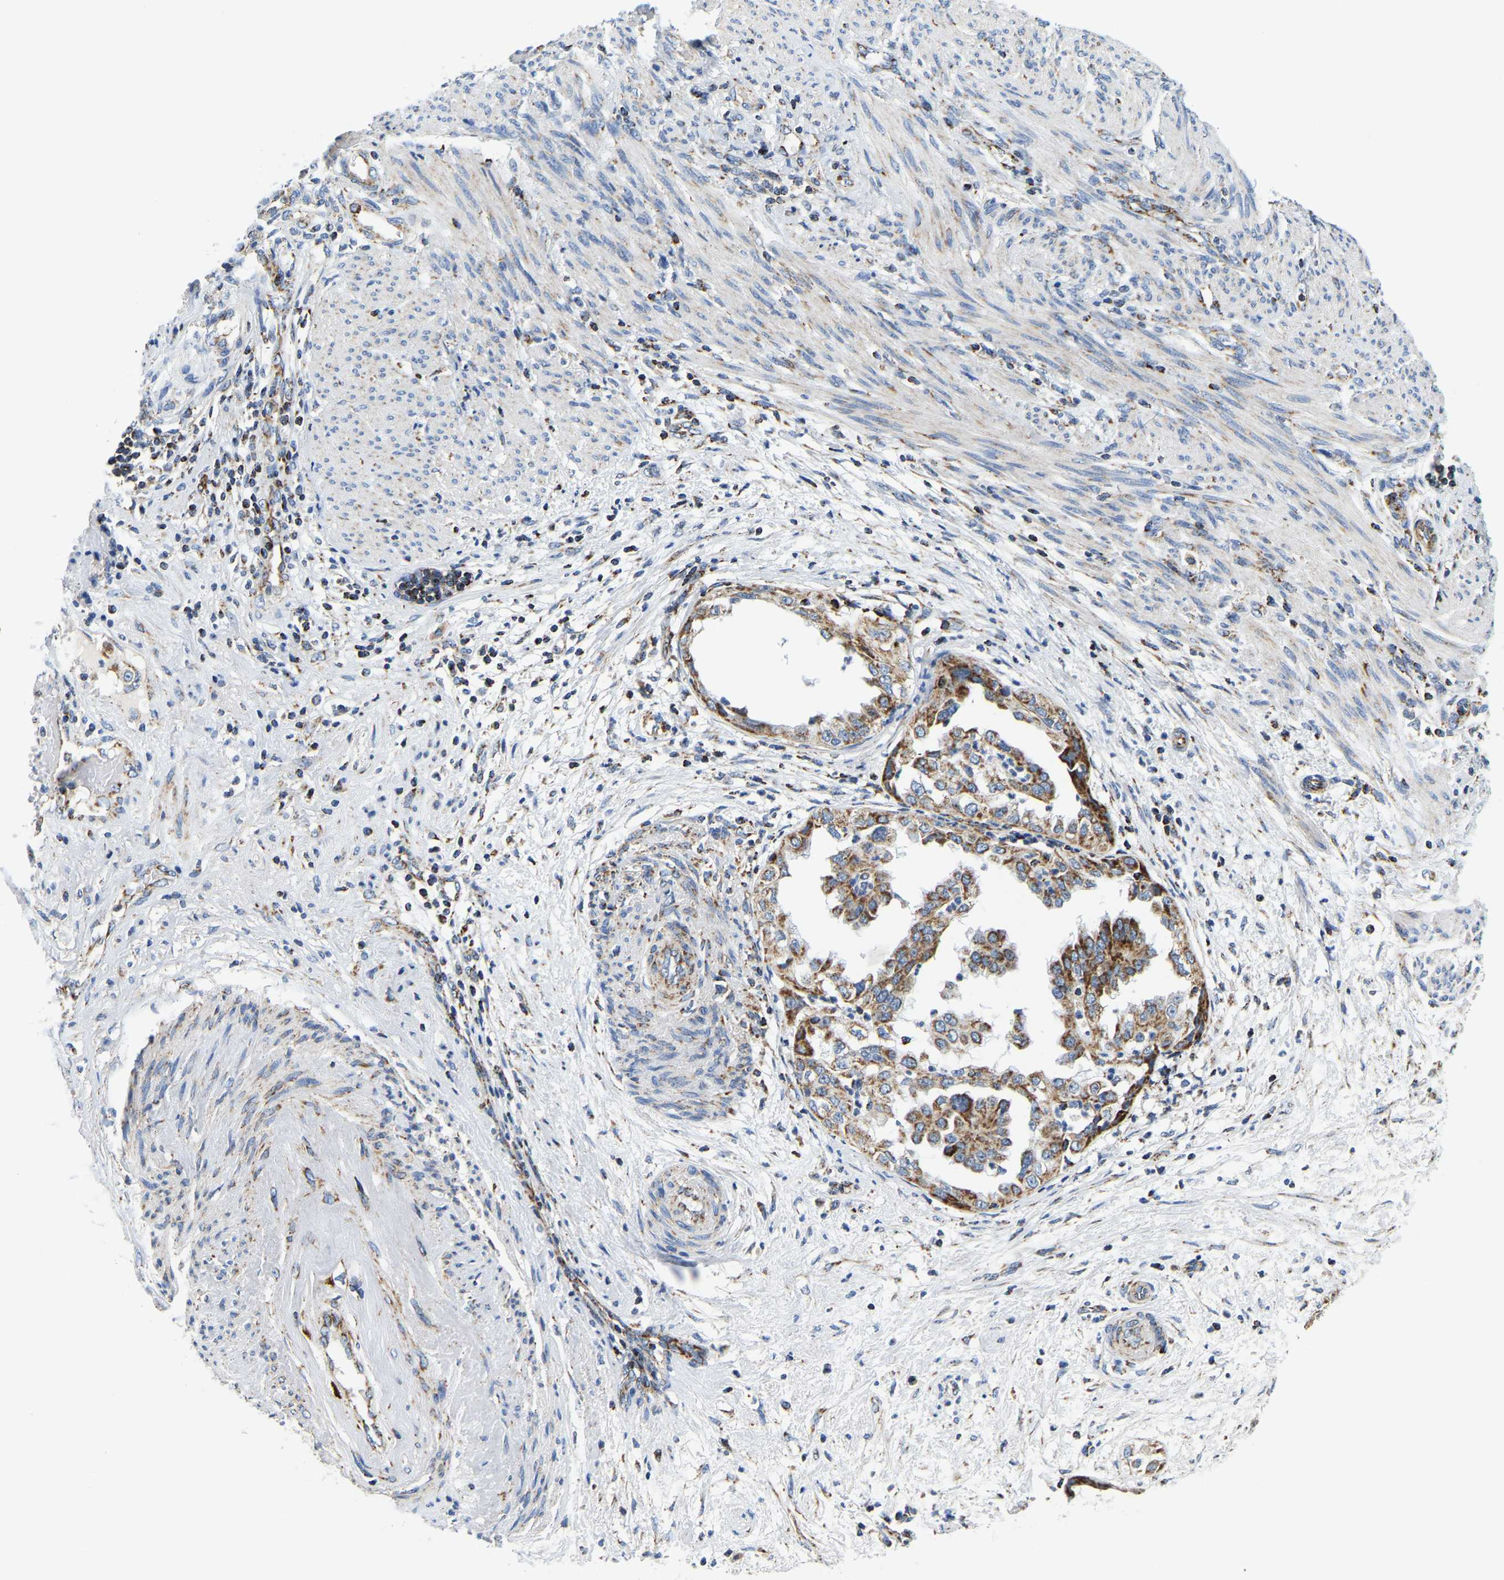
{"staining": {"intensity": "moderate", "quantity": ">75%", "location": "cytoplasmic/membranous"}, "tissue": "endometrial cancer", "cell_type": "Tumor cells", "image_type": "cancer", "snomed": [{"axis": "morphology", "description": "Adenocarcinoma, NOS"}, {"axis": "topography", "description": "Endometrium"}], "caption": "About >75% of tumor cells in endometrial cancer exhibit moderate cytoplasmic/membranous protein expression as visualized by brown immunohistochemical staining.", "gene": "SFXN1", "patient": {"sex": "female", "age": 85}}